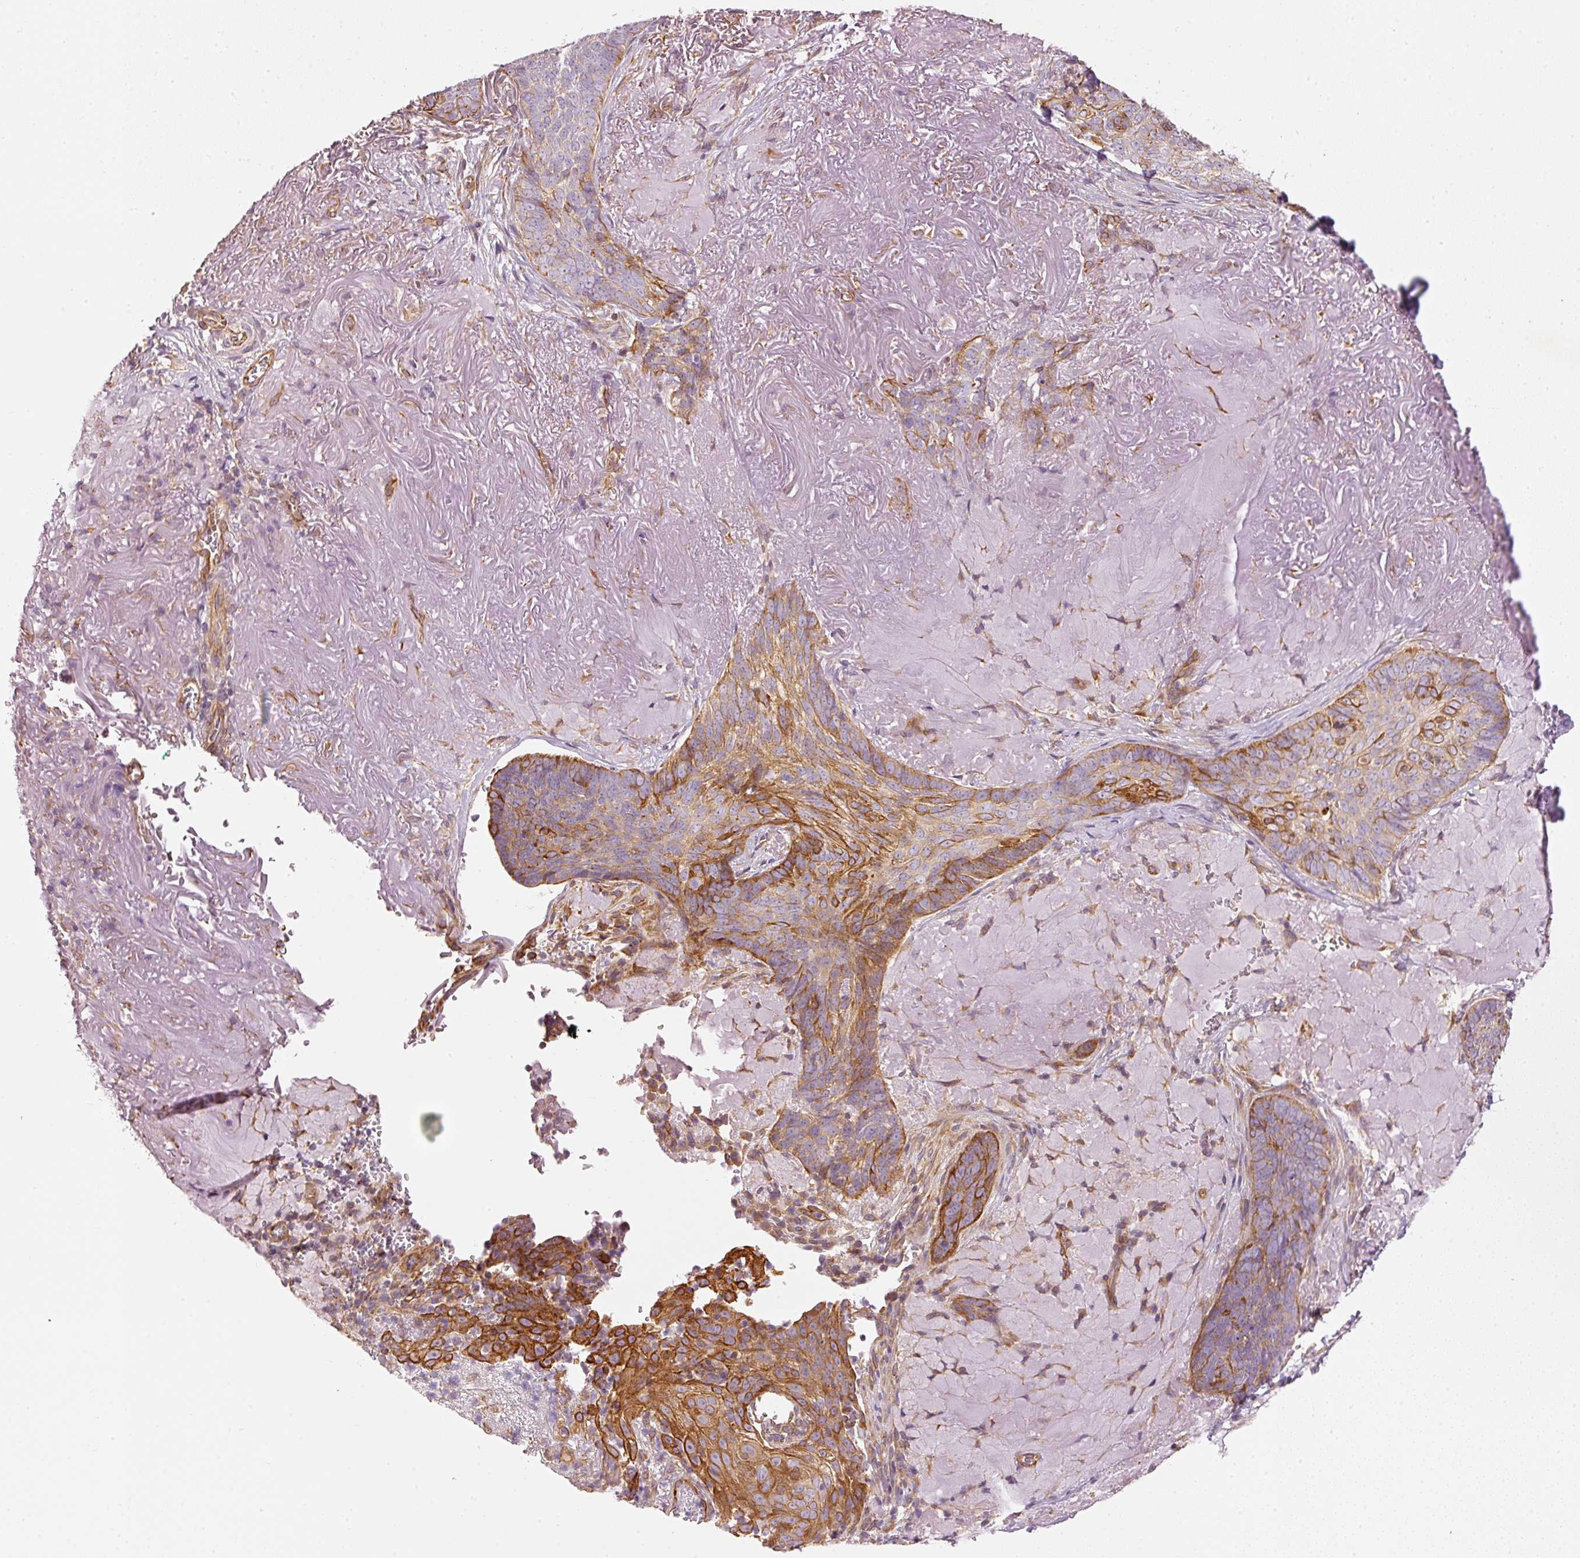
{"staining": {"intensity": "moderate", "quantity": ">75%", "location": "cytoplasmic/membranous"}, "tissue": "skin cancer", "cell_type": "Tumor cells", "image_type": "cancer", "snomed": [{"axis": "morphology", "description": "Basal cell carcinoma"}, {"axis": "topography", "description": "Skin"}, {"axis": "topography", "description": "Skin of face"}], "caption": "Protein staining by immunohistochemistry demonstrates moderate cytoplasmic/membranous staining in about >75% of tumor cells in skin basal cell carcinoma.", "gene": "OSR2", "patient": {"sex": "female", "age": 95}}